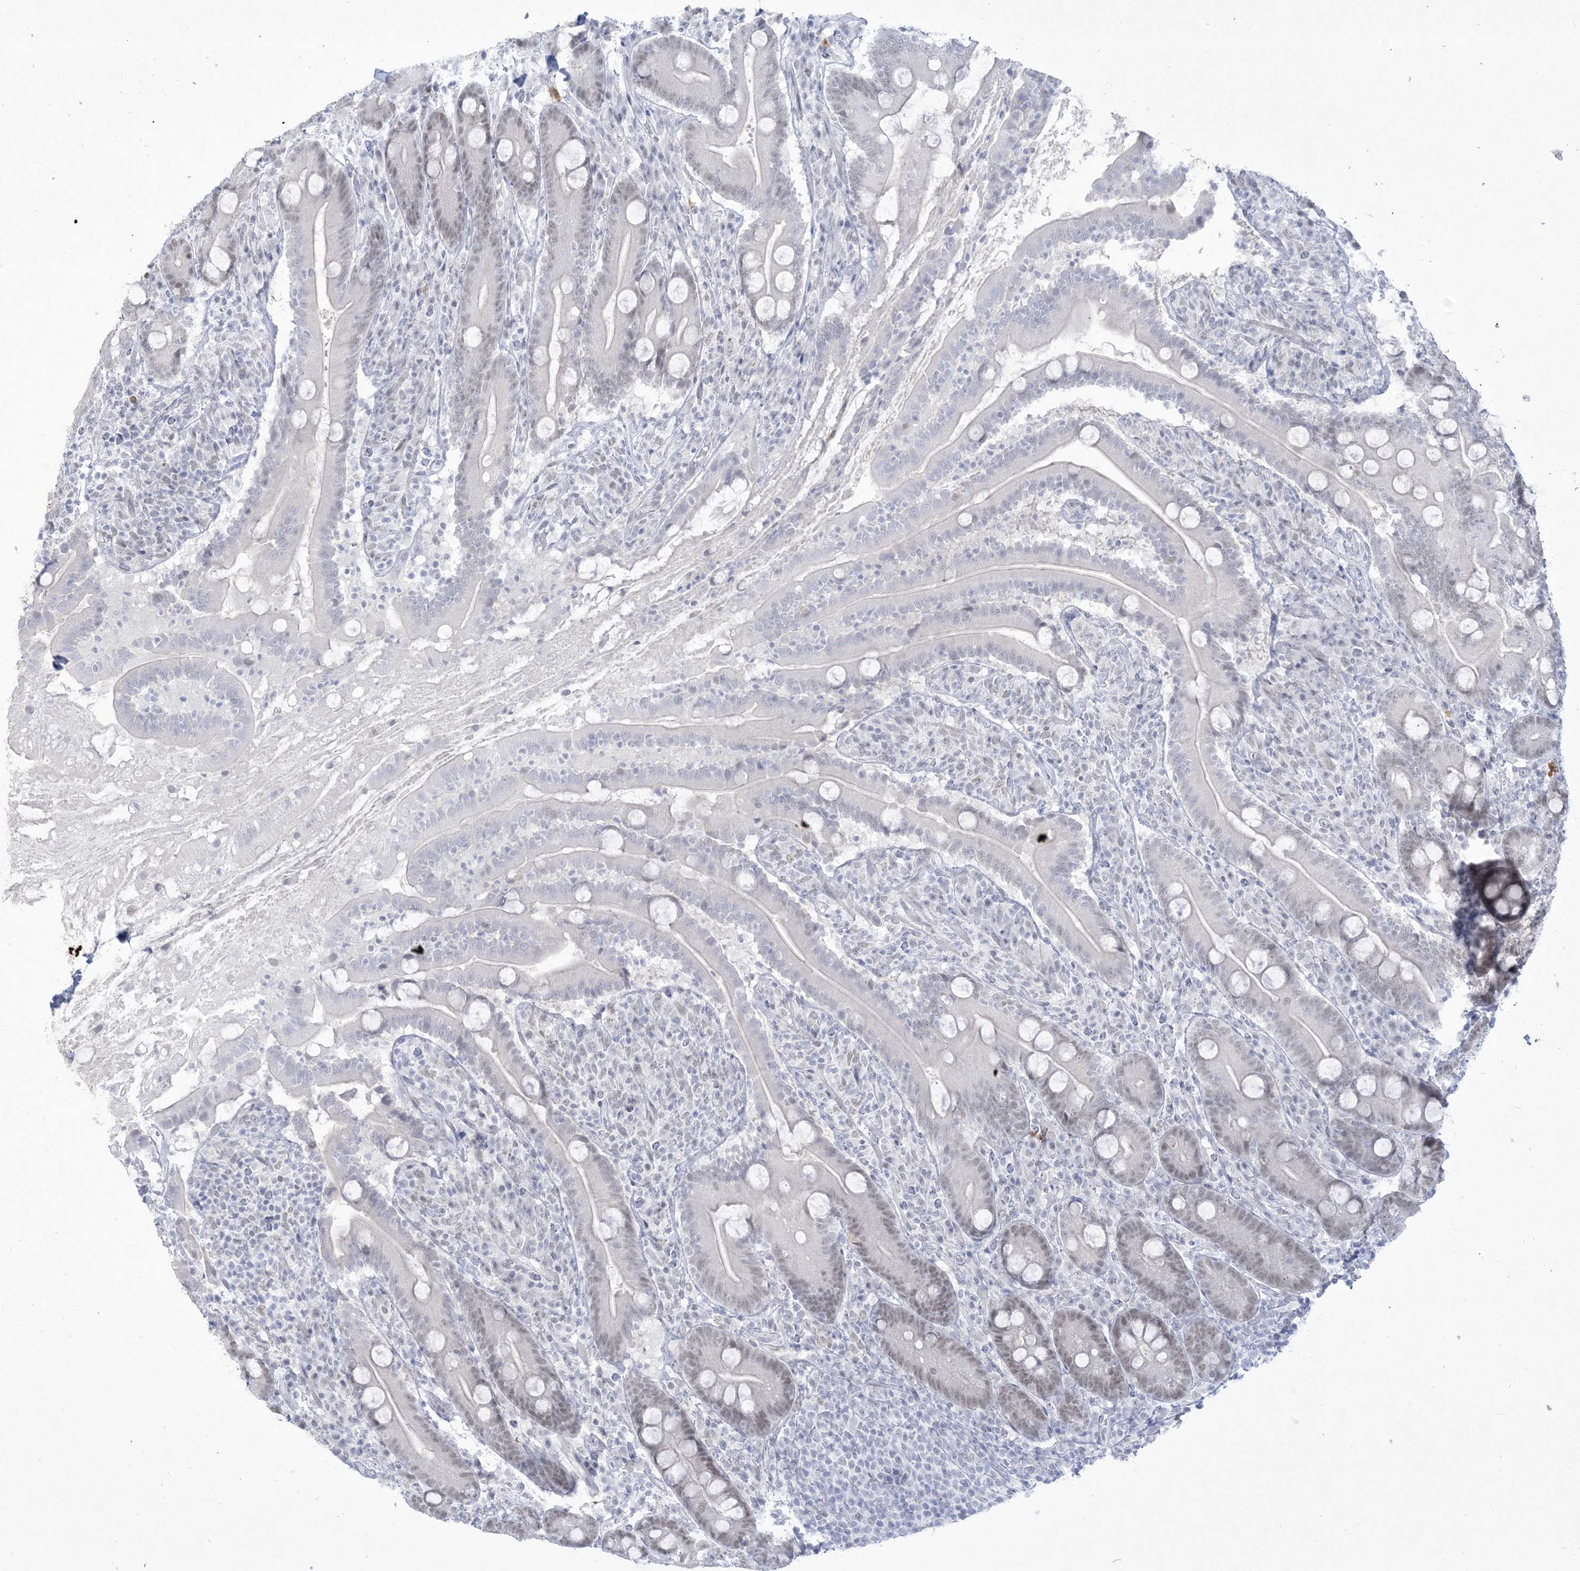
{"staining": {"intensity": "weak", "quantity": "<25%", "location": "nuclear"}, "tissue": "duodenum", "cell_type": "Glandular cells", "image_type": "normal", "snomed": [{"axis": "morphology", "description": "Normal tissue, NOS"}, {"axis": "topography", "description": "Duodenum"}], "caption": "An image of duodenum stained for a protein demonstrates no brown staining in glandular cells.", "gene": "HOMEZ", "patient": {"sex": "male", "age": 35}}